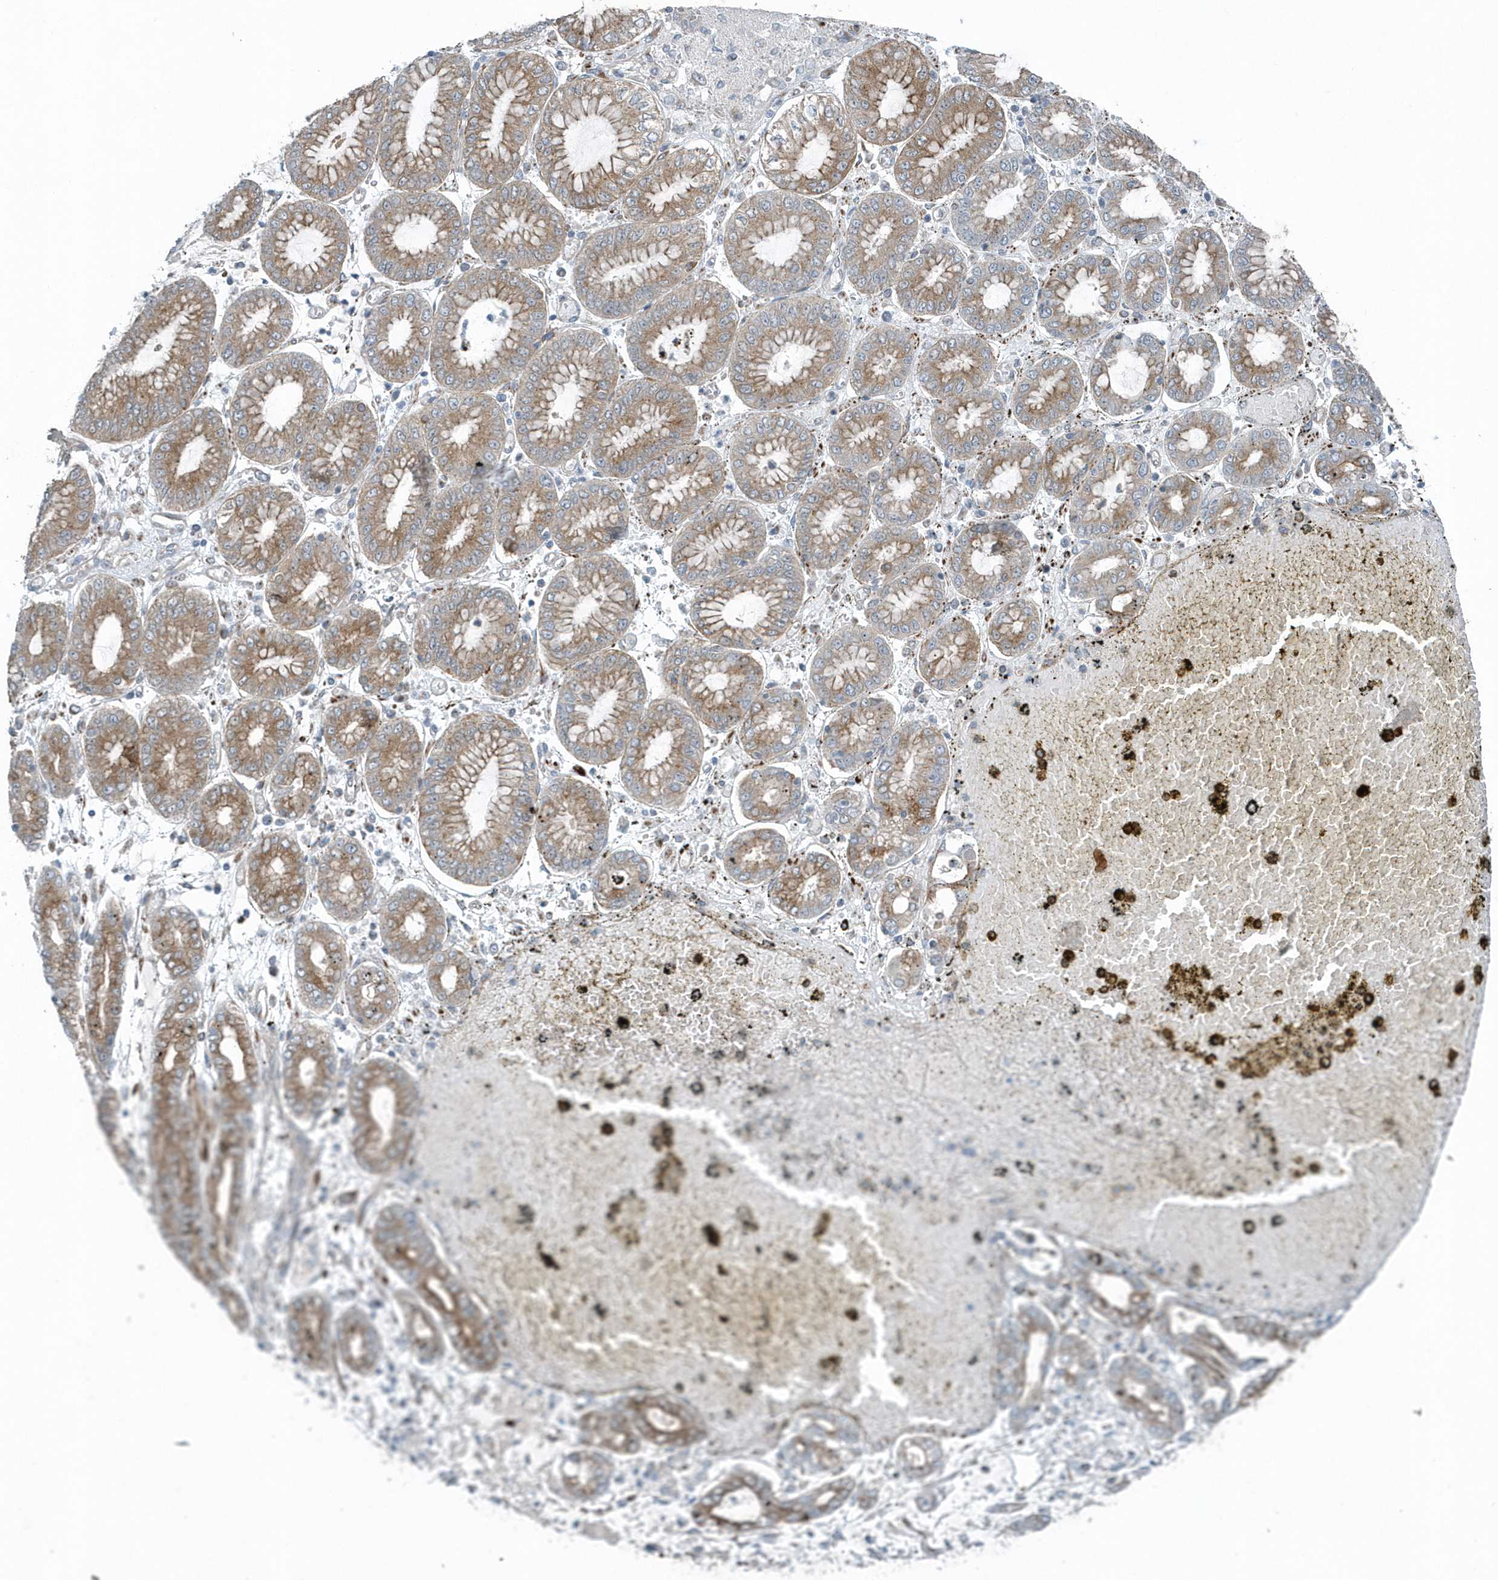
{"staining": {"intensity": "moderate", "quantity": ">75%", "location": "cytoplasmic/membranous"}, "tissue": "stomach cancer", "cell_type": "Tumor cells", "image_type": "cancer", "snomed": [{"axis": "morphology", "description": "Adenocarcinoma, NOS"}, {"axis": "topography", "description": "Stomach"}], "caption": "This is an image of immunohistochemistry (IHC) staining of stomach cancer (adenocarcinoma), which shows moderate positivity in the cytoplasmic/membranous of tumor cells.", "gene": "GCC2", "patient": {"sex": "male", "age": 76}}